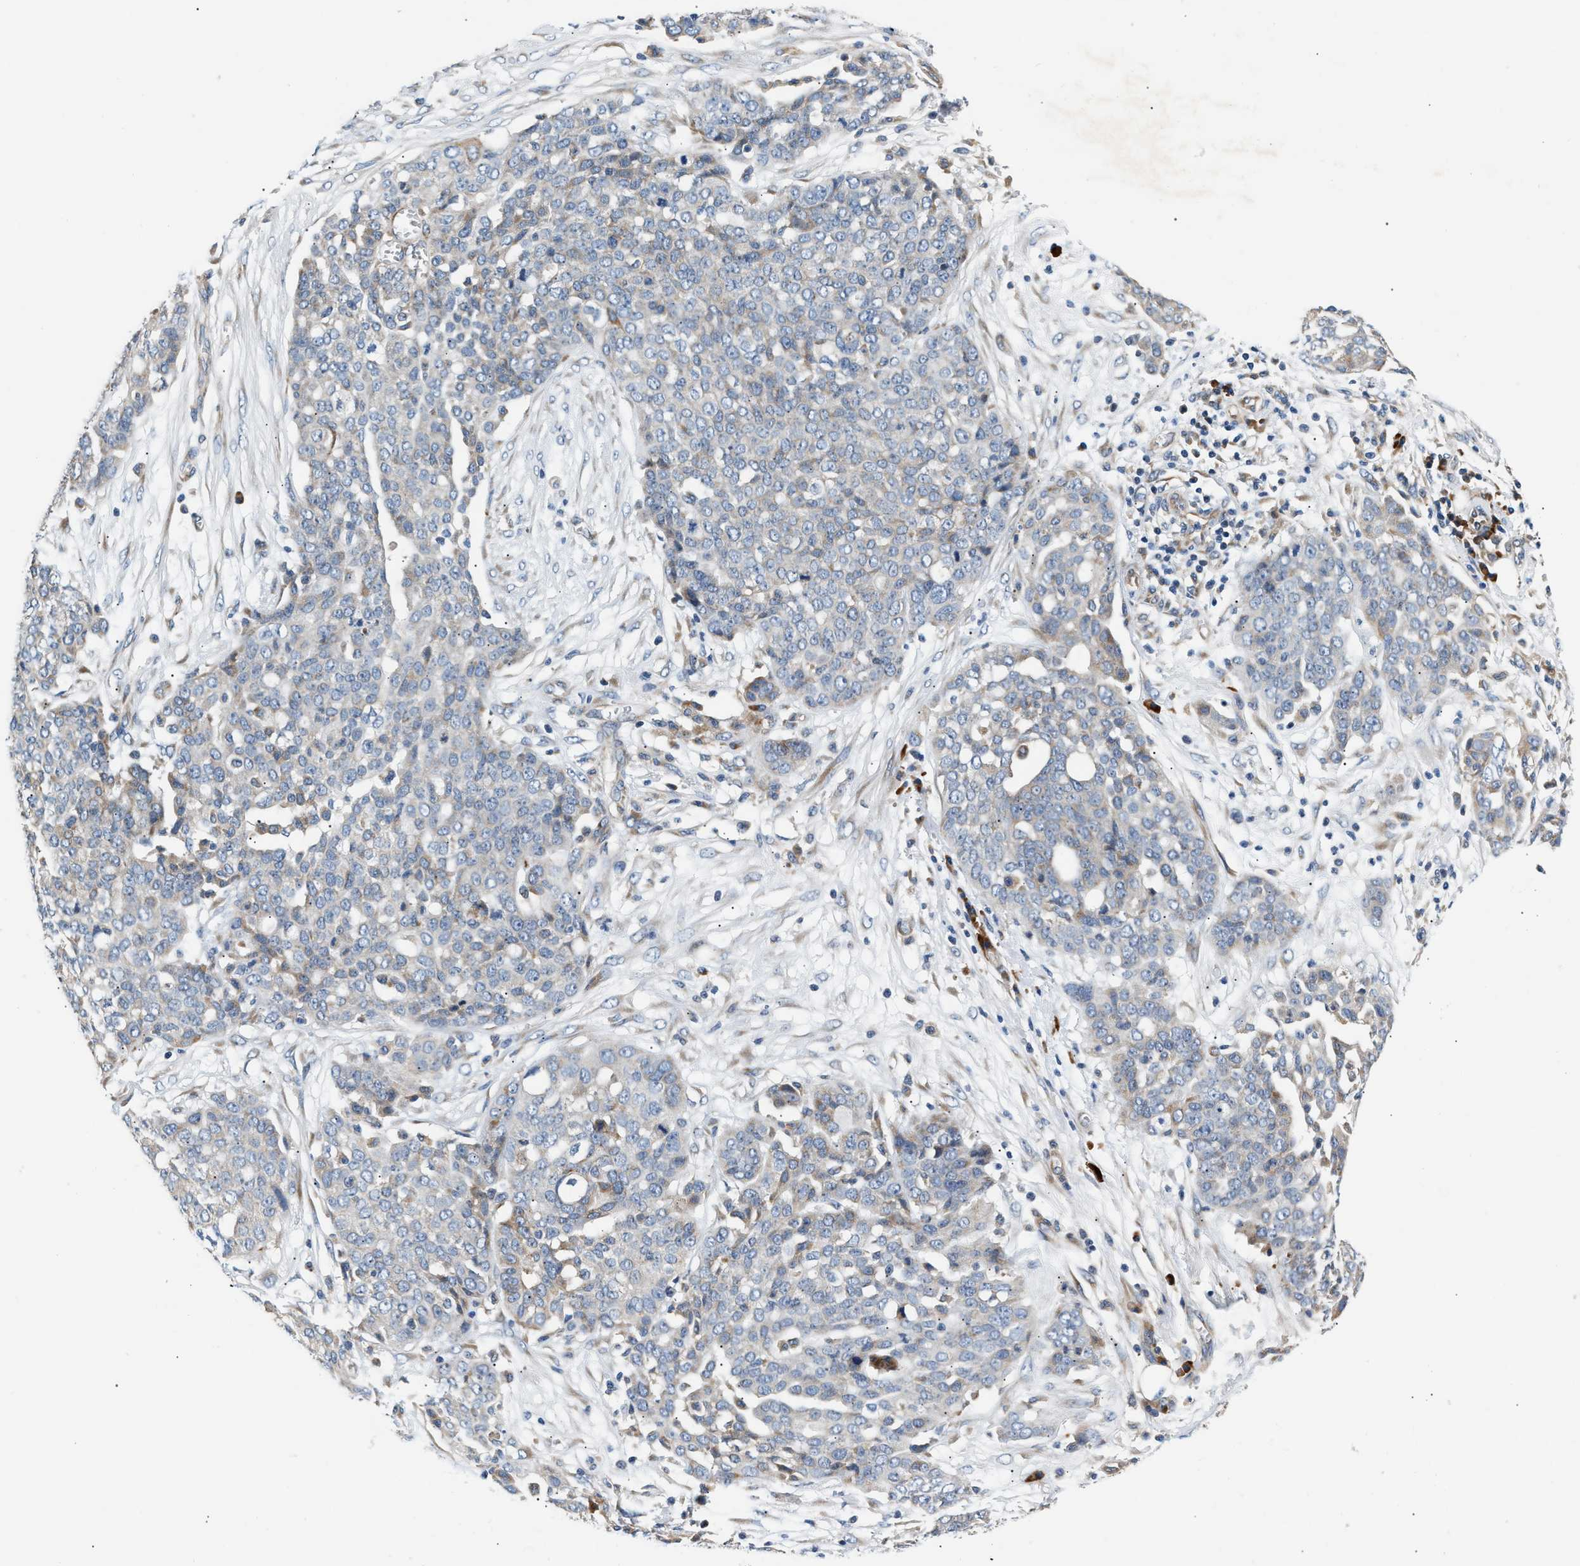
{"staining": {"intensity": "weak", "quantity": "<25%", "location": "cytoplasmic/membranous"}, "tissue": "ovarian cancer", "cell_type": "Tumor cells", "image_type": "cancer", "snomed": [{"axis": "morphology", "description": "Cystadenocarcinoma, serous, NOS"}, {"axis": "topography", "description": "Soft tissue"}, {"axis": "topography", "description": "Ovary"}], "caption": "High power microscopy photomicrograph of an immunohistochemistry (IHC) histopathology image of serous cystadenocarcinoma (ovarian), revealing no significant expression in tumor cells.", "gene": "IFT74", "patient": {"sex": "female", "age": 57}}